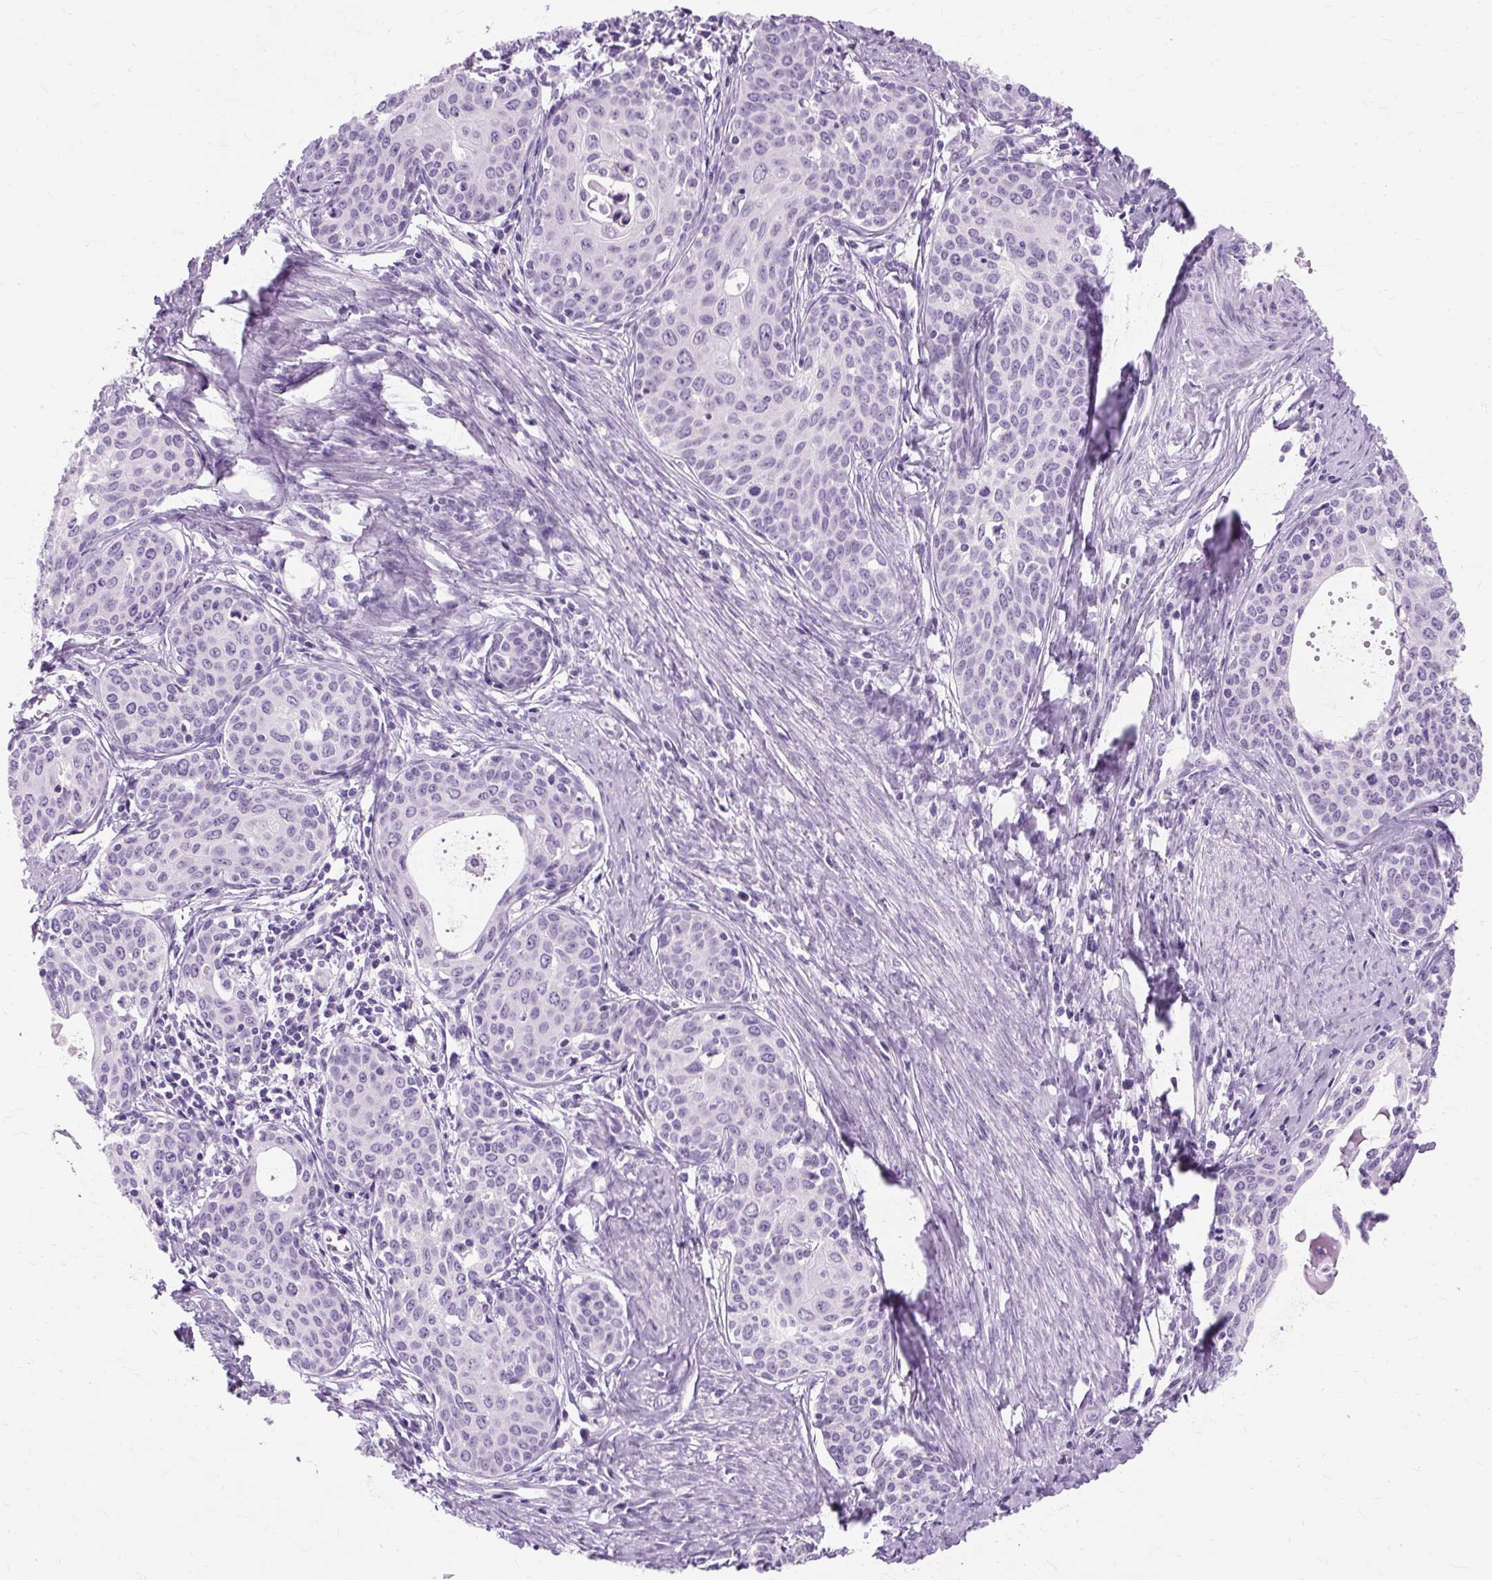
{"staining": {"intensity": "negative", "quantity": "none", "location": "none"}, "tissue": "cervical cancer", "cell_type": "Tumor cells", "image_type": "cancer", "snomed": [{"axis": "morphology", "description": "Squamous cell carcinoma, NOS"}, {"axis": "morphology", "description": "Adenocarcinoma, NOS"}, {"axis": "topography", "description": "Cervix"}], "caption": "Cervical adenocarcinoma stained for a protein using immunohistochemistry (IHC) displays no positivity tumor cells.", "gene": "RYBP", "patient": {"sex": "female", "age": 52}}